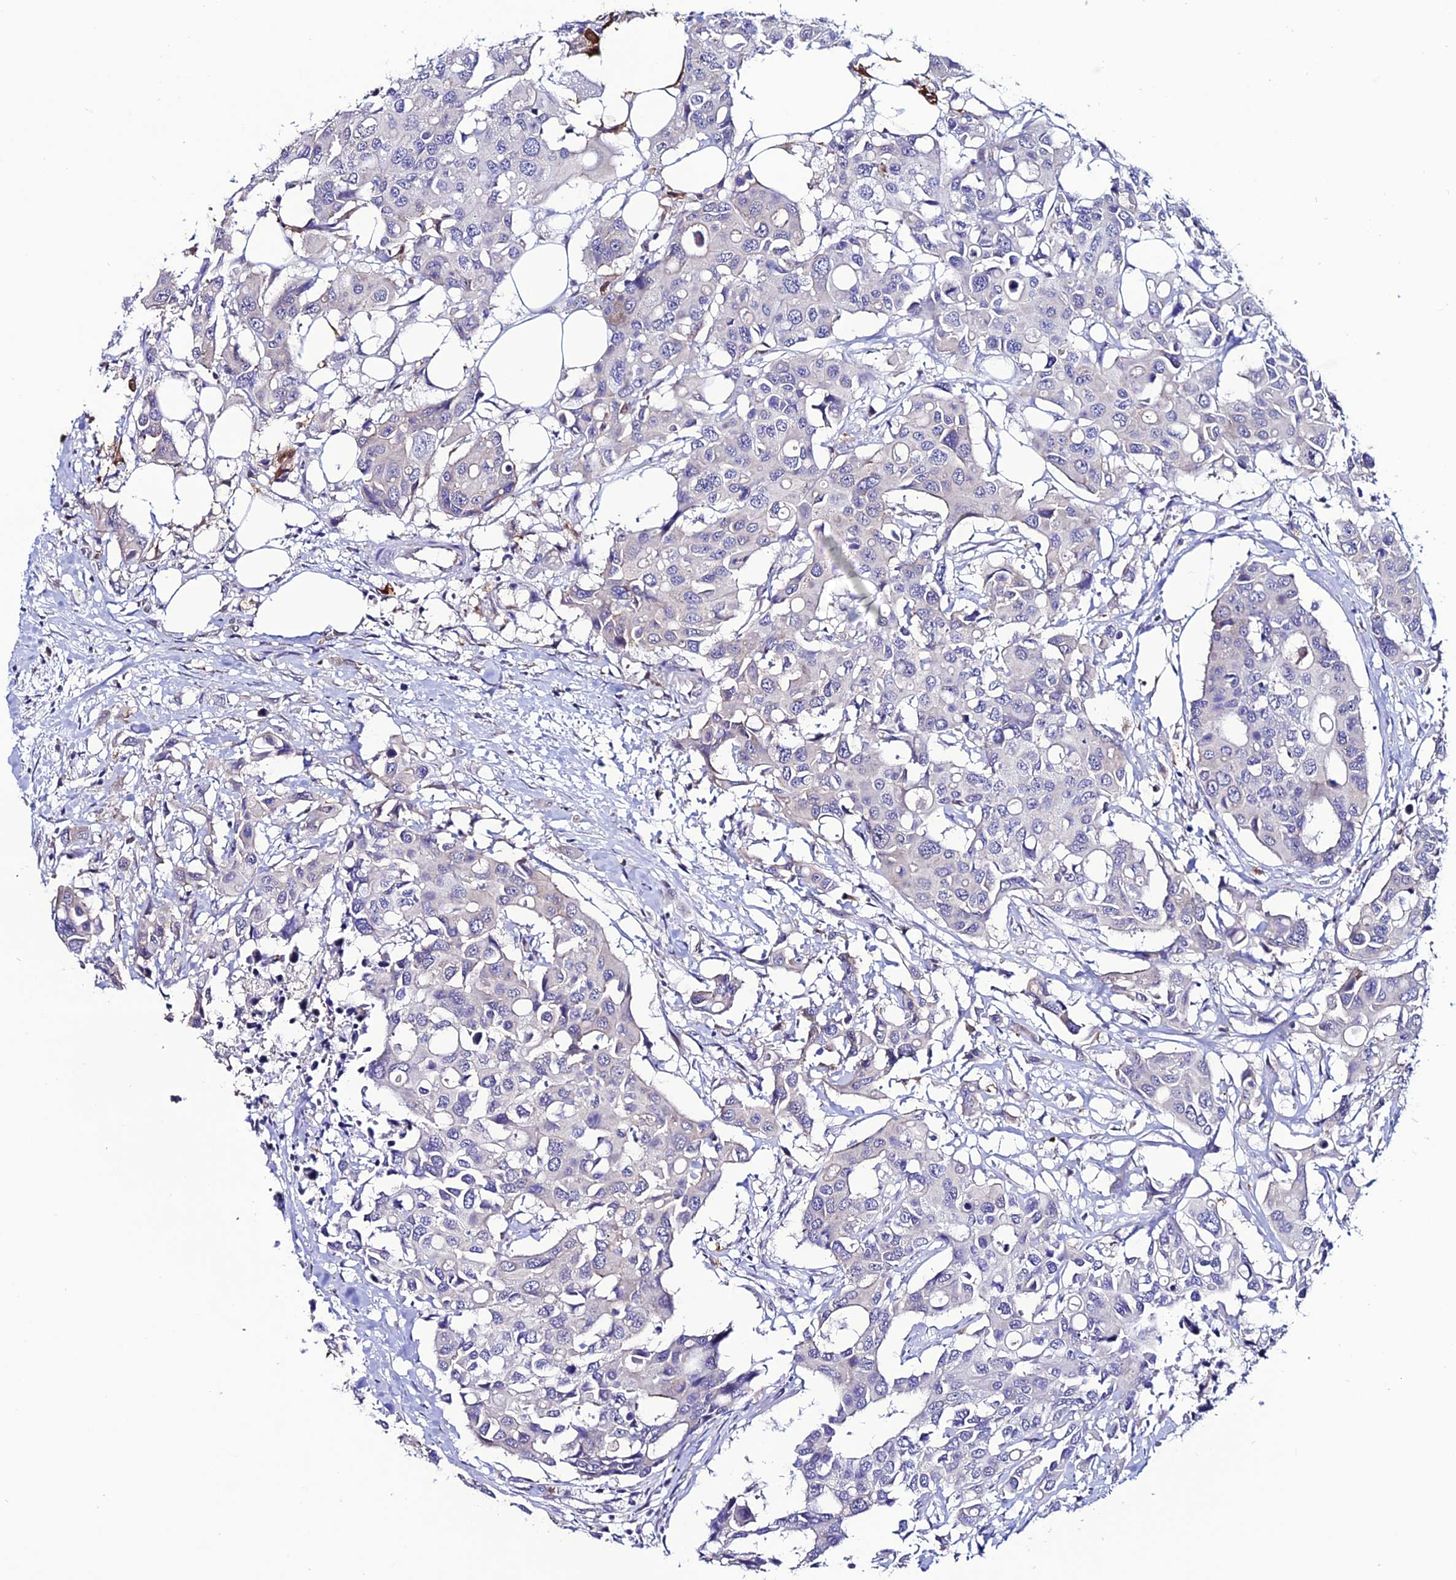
{"staining": {"intensity": "negative", "quantity": "none", "location": "none"}, "tissue": "colorectal cancer", "cell_type": "Tumor cells", "image_type": "cancer", "snomed": [{"axis": "morphology", "description": "Adenocarcinoma, NOS"}, {"axis": "topography", "description": "Colon"}], "caption": "There is no significant expression in tumor cells of colorectal cancer.", "gene": "FZD8", "patient": {"sex": "male", "age": 77}}